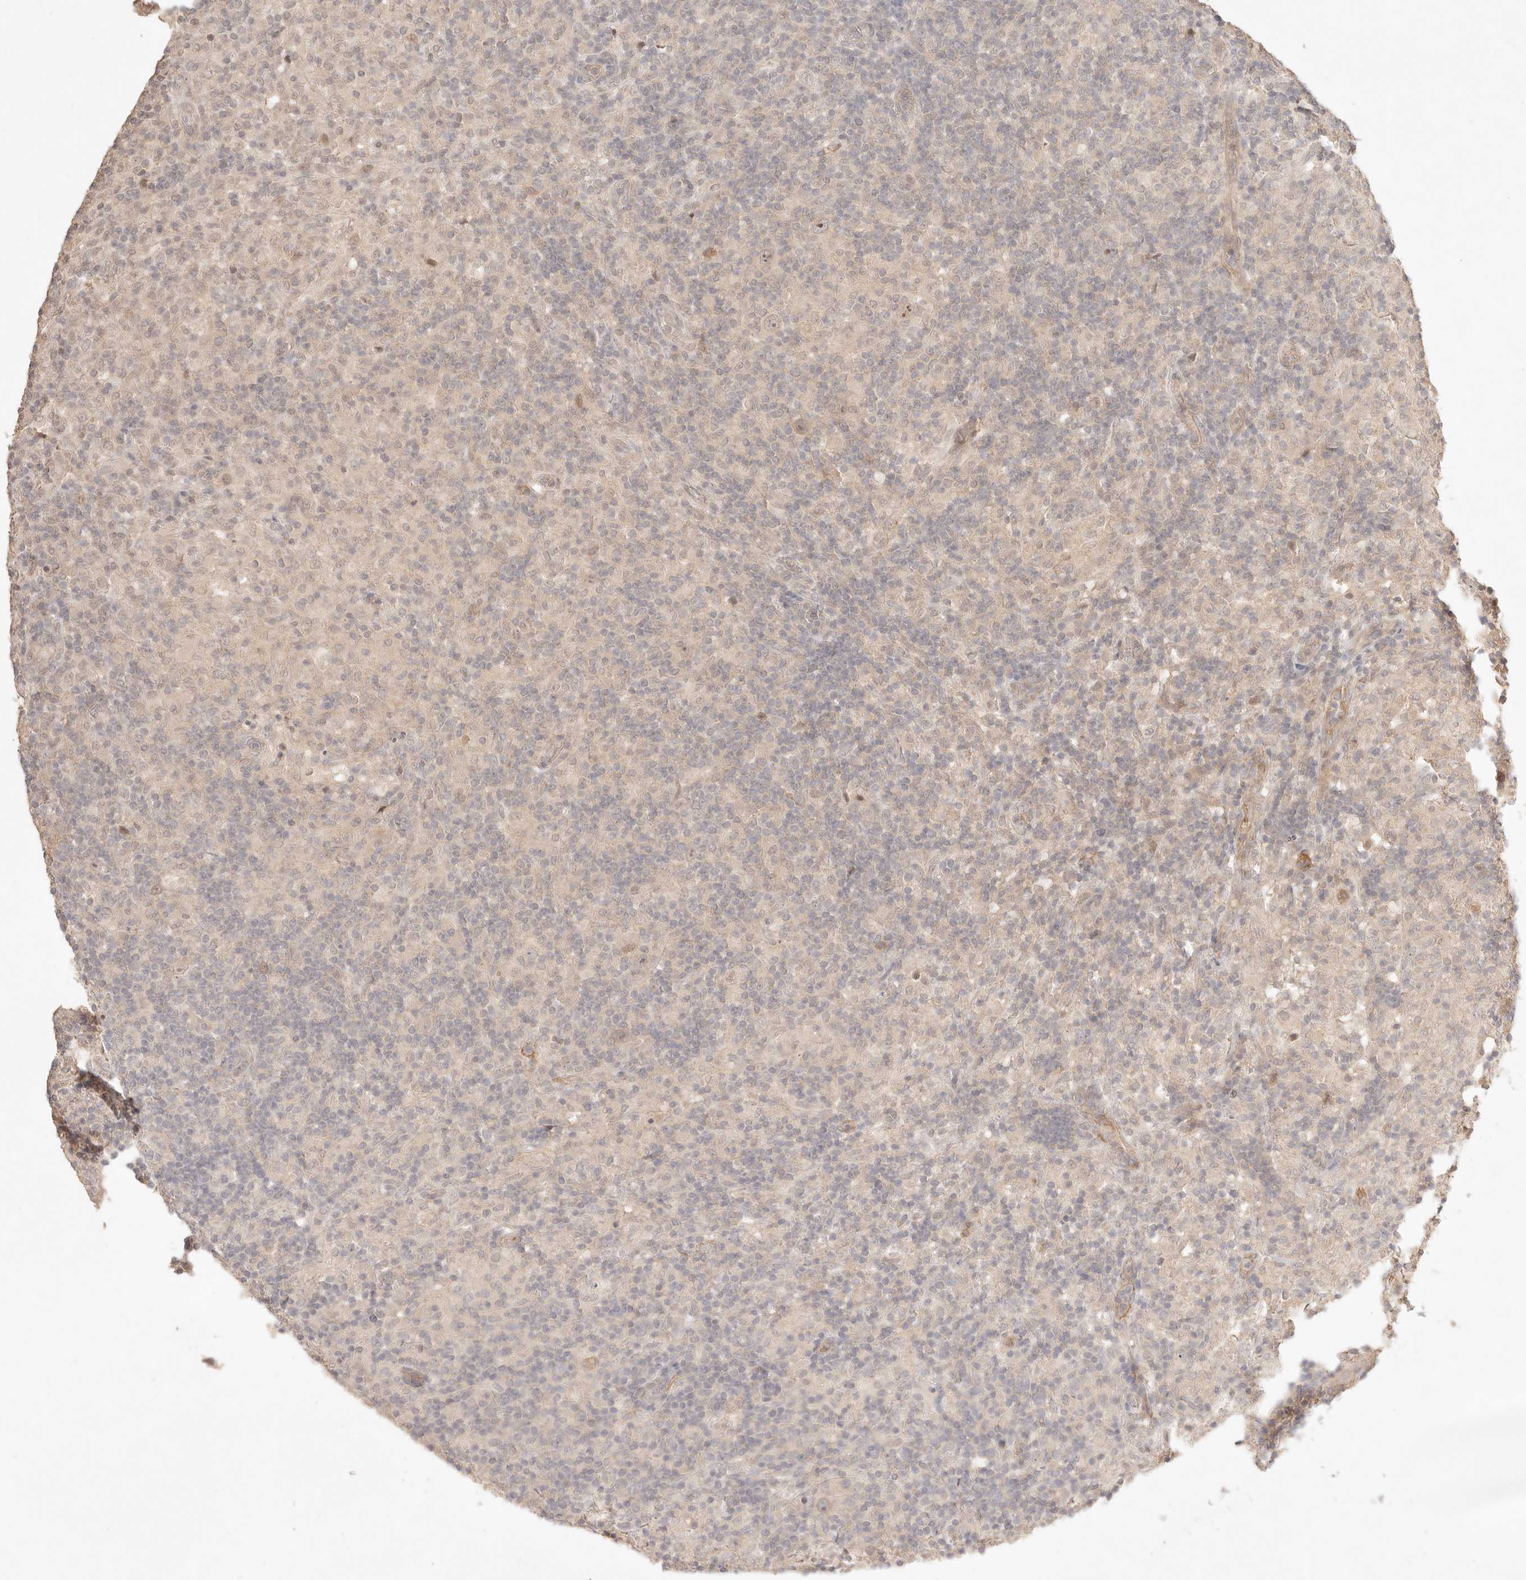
{"staining": {"intensity": "weak", "quantity": ">75%", "location": "nuclear"}, "tissue": "lymphoma", "cell_type": "Tumor cells", "image_type": "cancer", "snomed": [{"axis": "morphology", "description": "Hodgkin's disease, NOS"}, {"axis": "topography", "description": "Lymph node"}], "caption": "A histopathology image of lymphoma stained for a protein displays weak nuclear brown staining in tumor cells.", "gene": "MEP1A", "patient": {"sex": "male", "age": 70}}